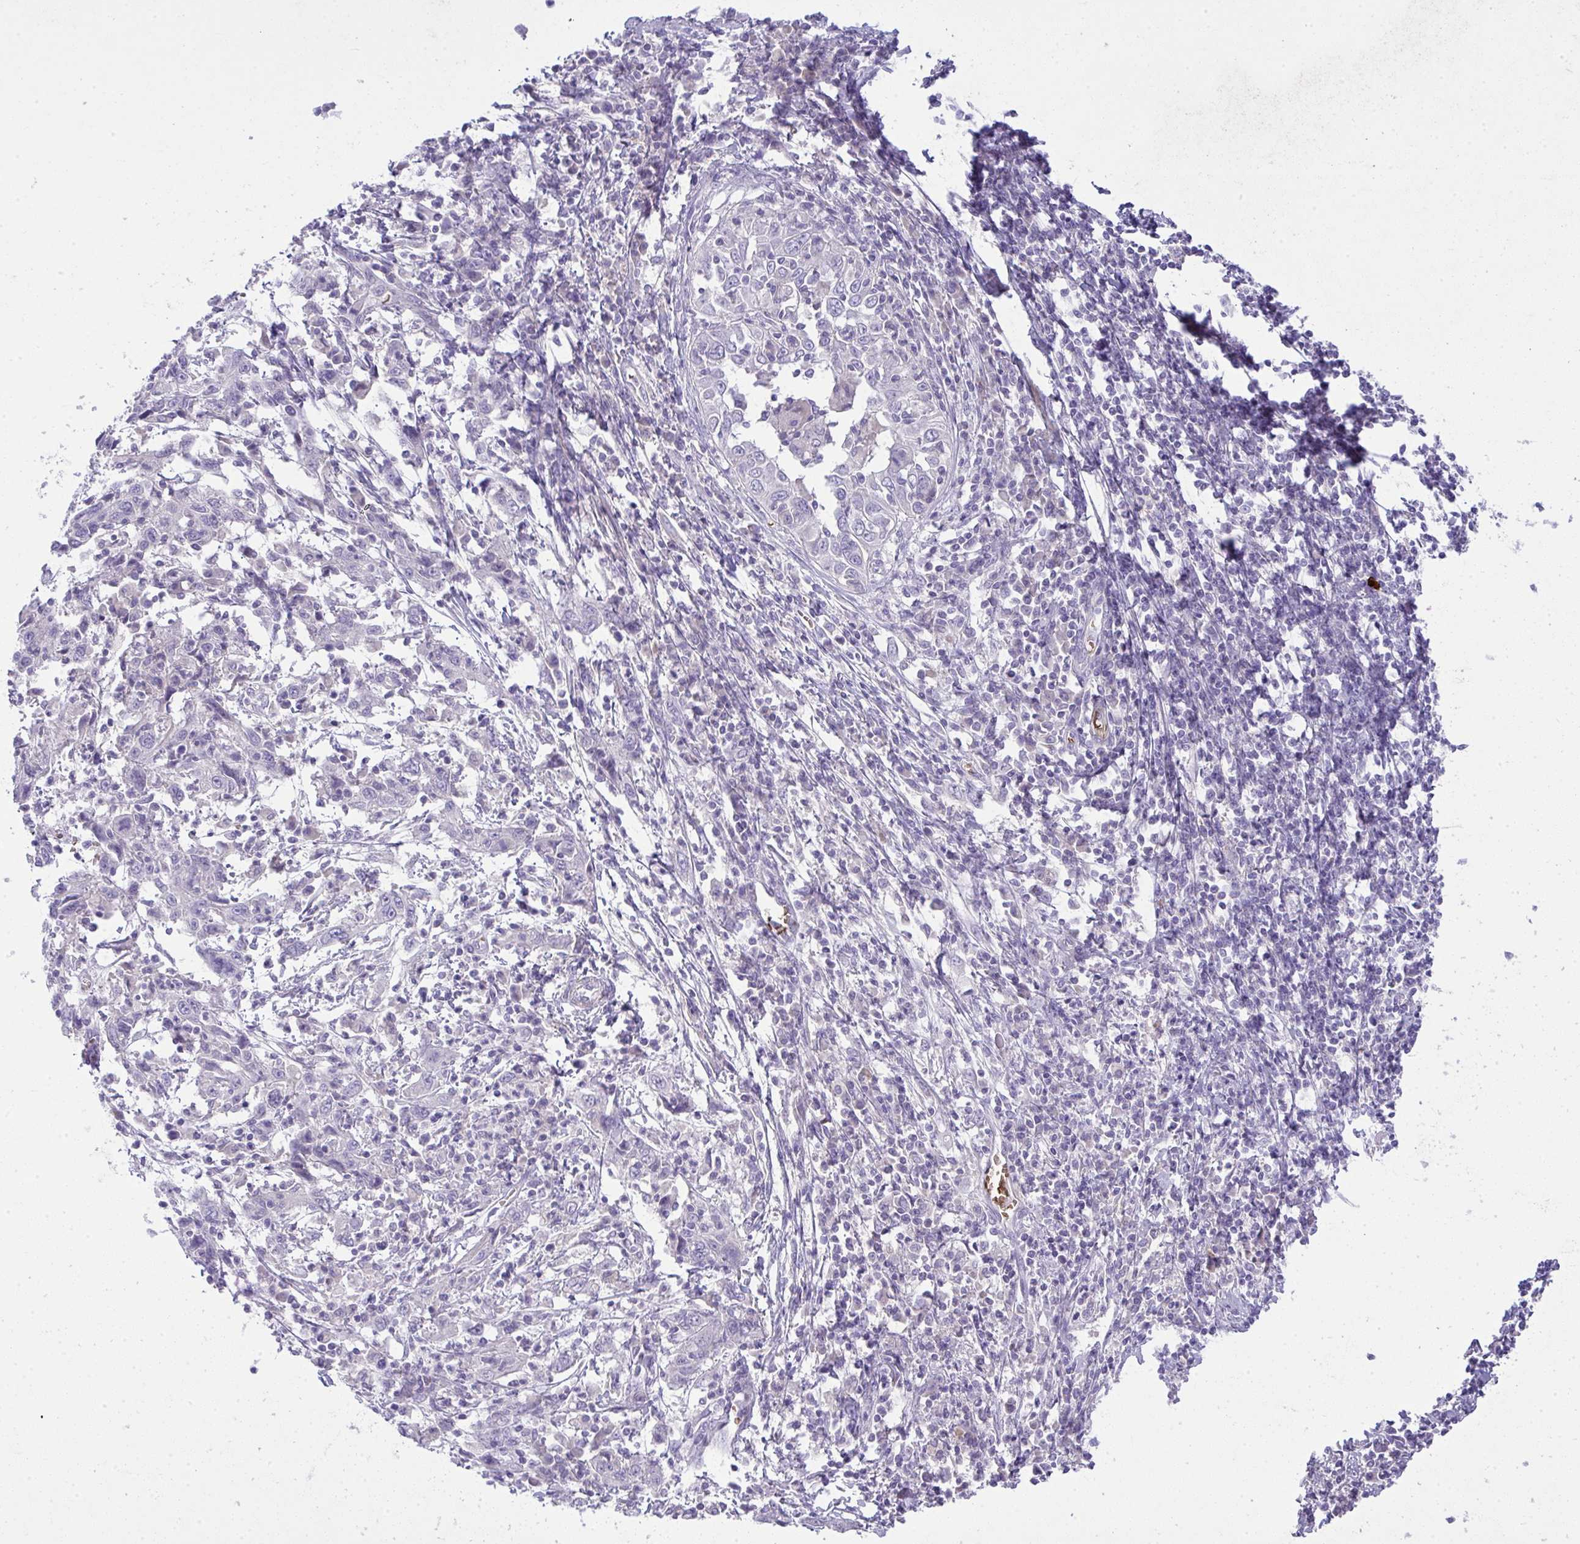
{"staining": {"intensity": "negative", "quantity": "none", "location": "none"}, "tissue": "cervical cancer", "cell_type": "Tumor cells", "image_type": "cancer", "snomed": [{"axis": "morphology", "description": "Squamous cell carcinoma, NOS"}, {"axis": "topography", "description": "Cervix"}], "caption": "Histopathology image shows no significant protein positivity in tumor cells of cervical cancer (squamous cell carcinoma). Brightfield microscopy of immunohistochemistry (IHC) stained with DAB (3,3'-diaminobenzidine) (brown) and hematoxylin (blue), captured at high magnification.", "gene": "SPTB", "patient": {"sex": "female", "age": 46}}